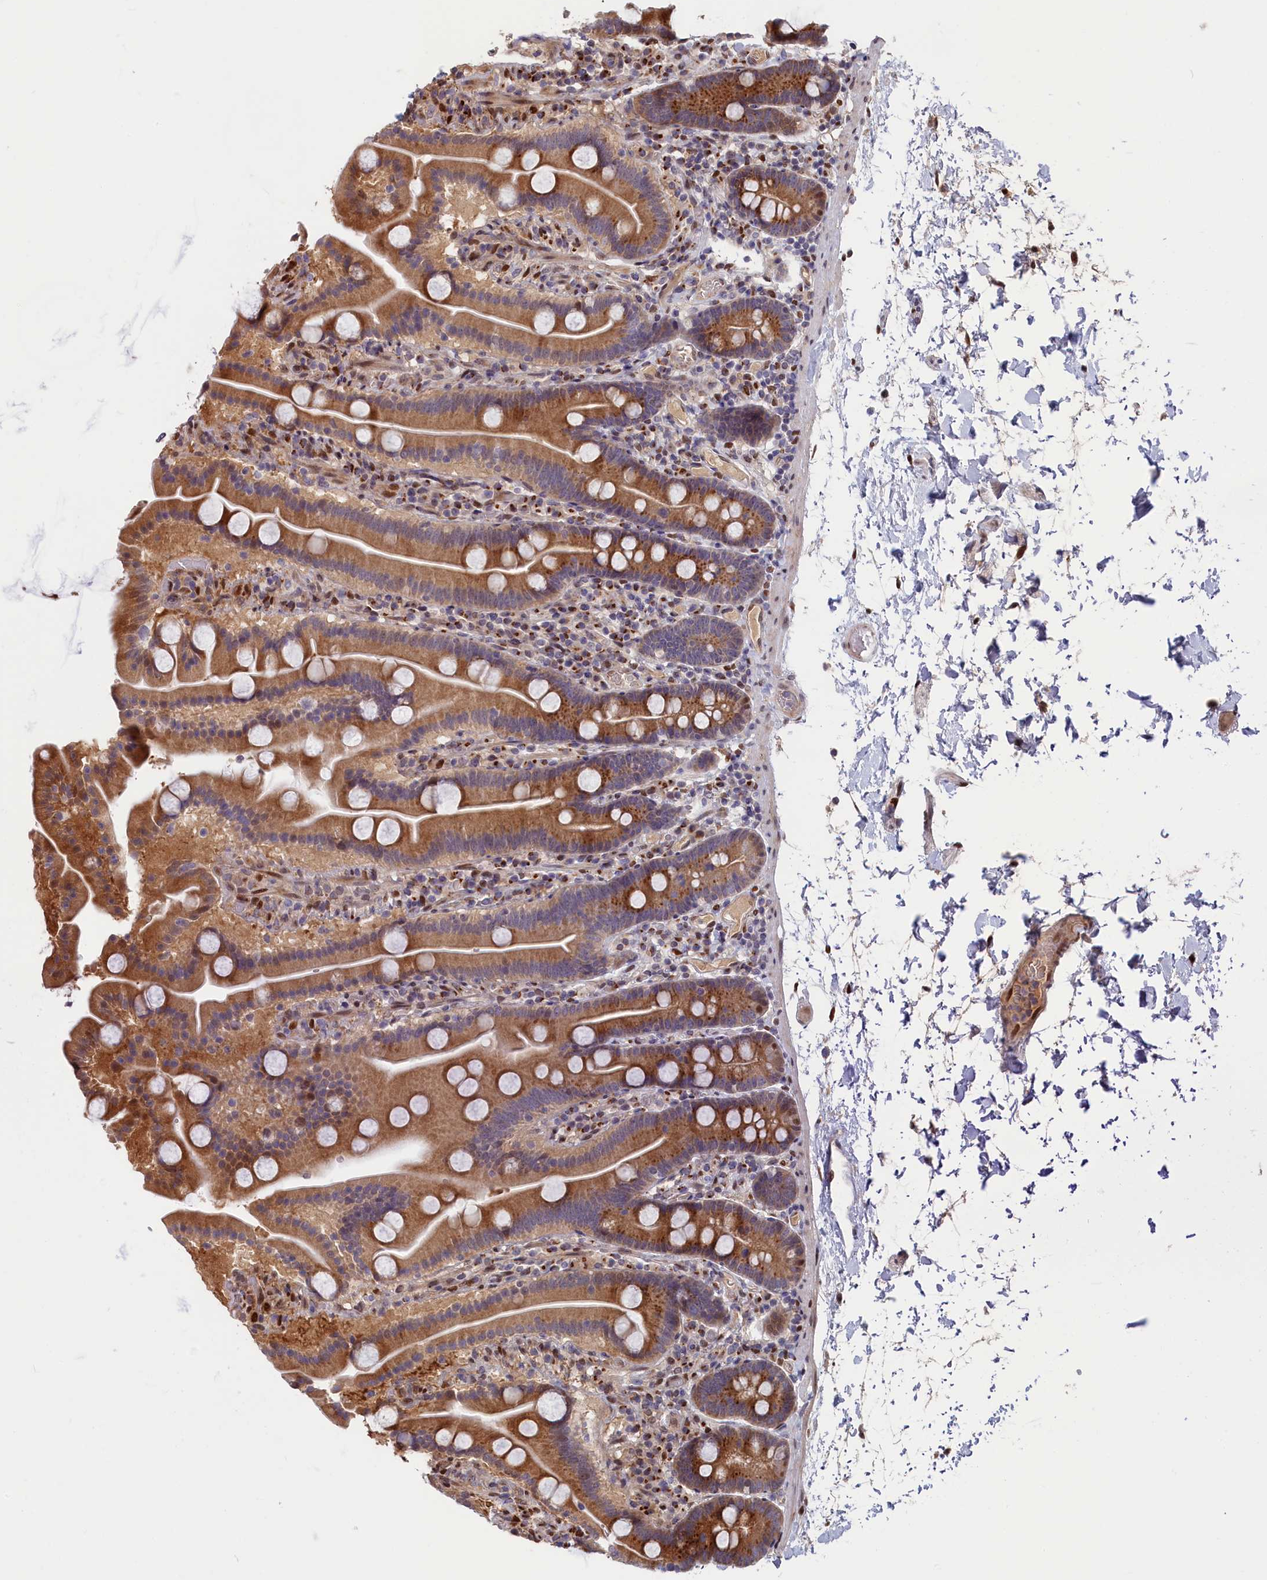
{"staining": {"intensity": "moderate", "quantity": ">75%", "location": "cytoplasmic/membranous,nuclear"}, "tissue": "duodenum", "cell_type": "Glandular cells", "image_type": "normal", "snomed": [{"axis": "morphology", "description": "Normal tissue, NOS"}, {"axis": "topography", "description": "Duodenum"}], "caption": "Immunohistochemical staining of unremarkable human duodenum demonstrates medium levels of moderate cytoplasmic/membranous,nuclear positivity in approximately >75% of glandular cells. (brown staining indicates protein expression, while blue staining denotes nuclei).", "gene": "CHST12", "patient": {"sex": "male", "age": 55}}